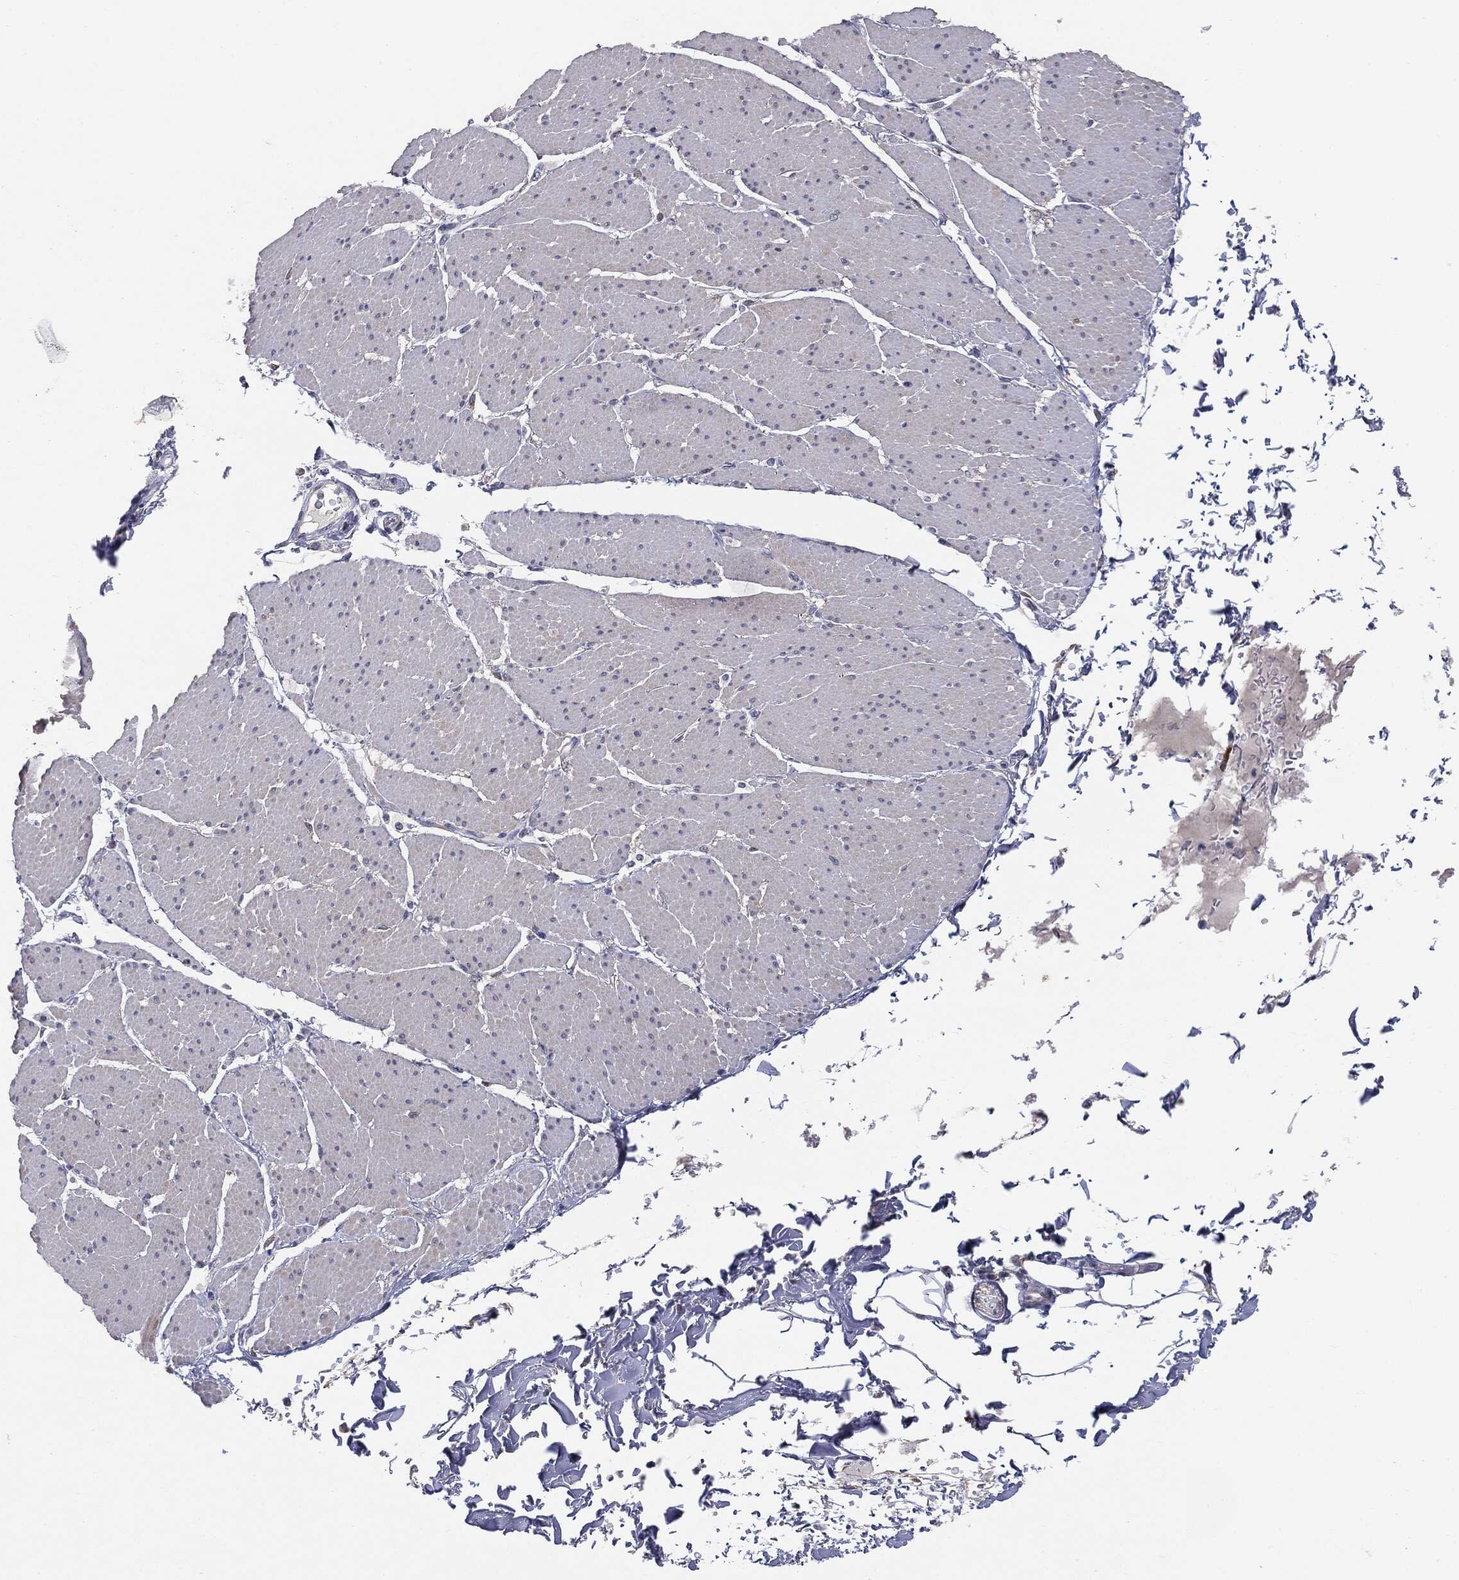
{"staining": {"intensity": "weak", "quantity": "<25%", "location": "cytoplasmic/membranous"}, "tissue": "smooth muscle", "cell_type": "Smooth muscle cells", "image_type": "normal", "snomed": [{"axis": "morphology", "description": "Normal tissue, NOS"}, {"axis": "topography", "description": "Smooth muscle"}, {"axis": "topography", "description": "Anal"}], "caption": "An IHC micrograph of benign smooth muscle is shown. There is no staining in smooth muscle cells of smooth muscle. (Stains: DAB immunohistochemistry with hematoxylin counter stain, Microscopy: brightfield microscopy at high magnification).", "gene": "KRT5", "patient": {"sex": "male", "age": 83}}